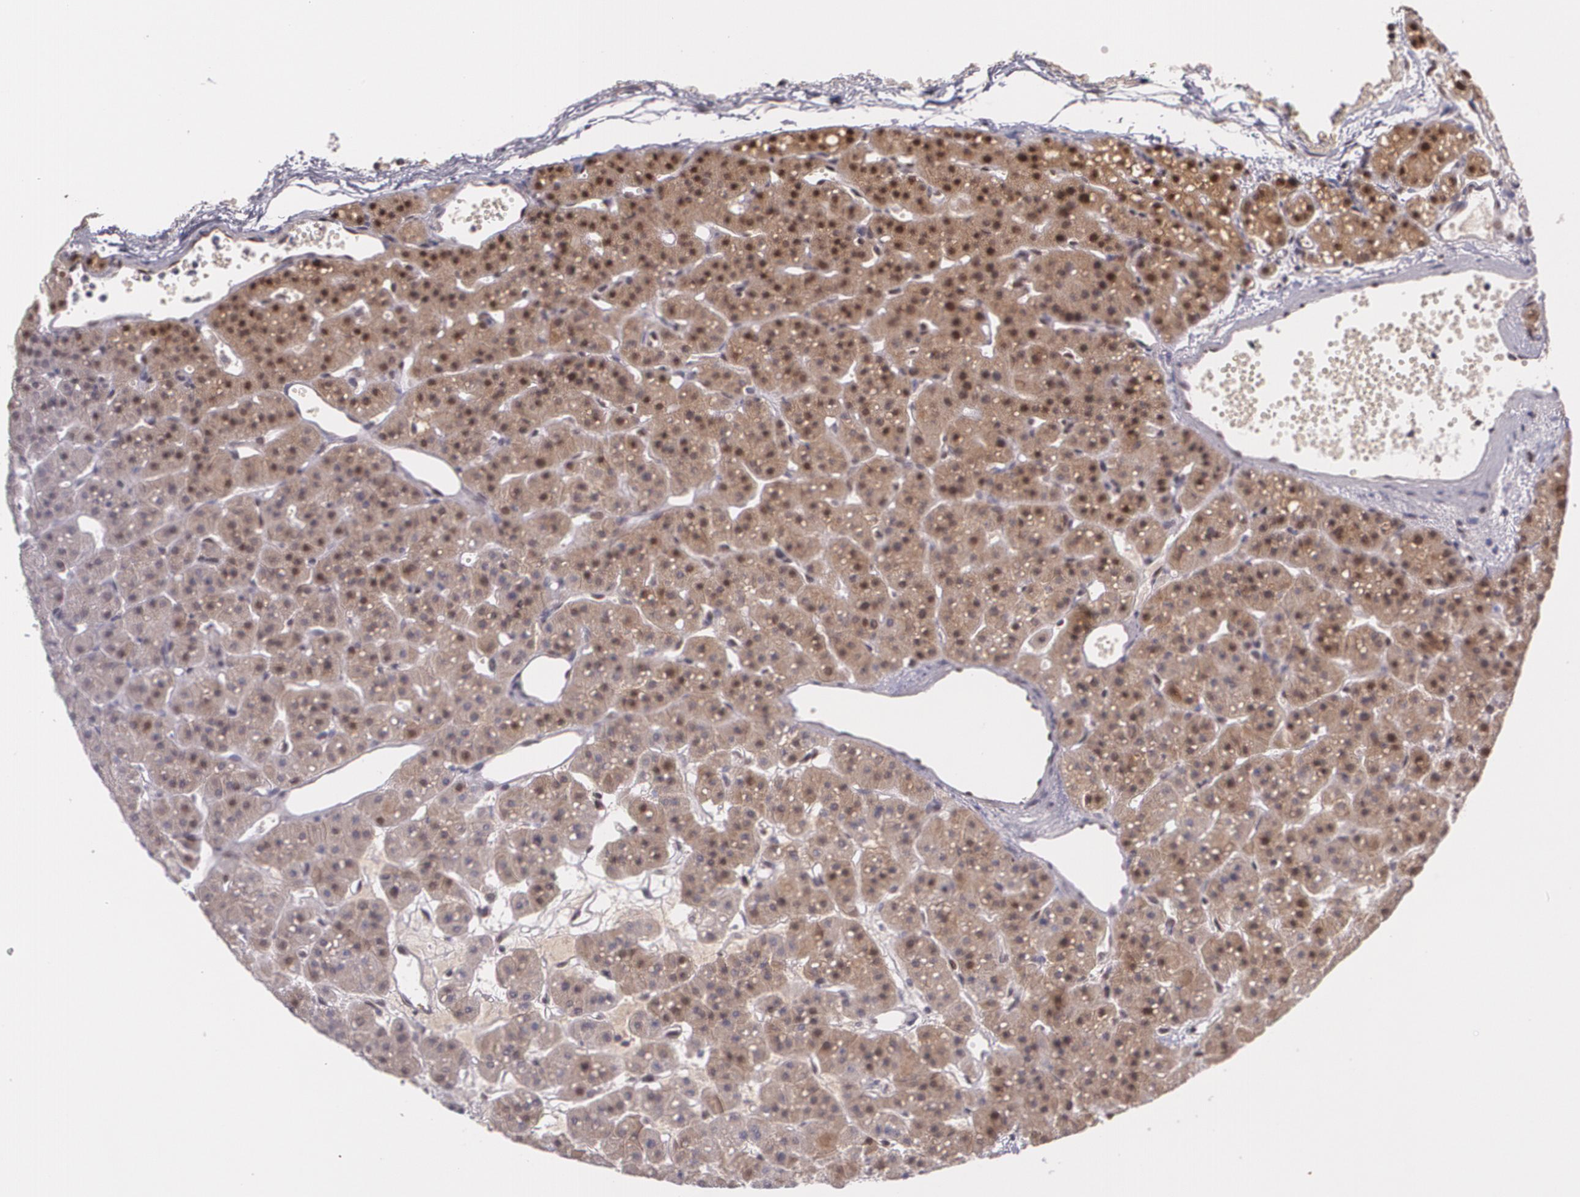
{"staining": {"intensity": "moderate", "quantity": ">75%", "location": "cytoplasmic/membranous,nuclear"}, "tissue": "parathyroid gland", "cell_type": "Glandular cells", "image_type": "normal", "snomed": [{"axis": "morphology", "description": "Normal tissue, NOS"}, {"axis": "topography", "description": "Parathyroid gland"}], "caption": "The micrograph exhibits staining of unremarkable parathyroid gland, revealing moderate cytoplasmic/membranous,nuclear protein expression (brown color) within glandular cells.", "gene": "CUL2", "patient": {"sex": "female", "age": 76}}